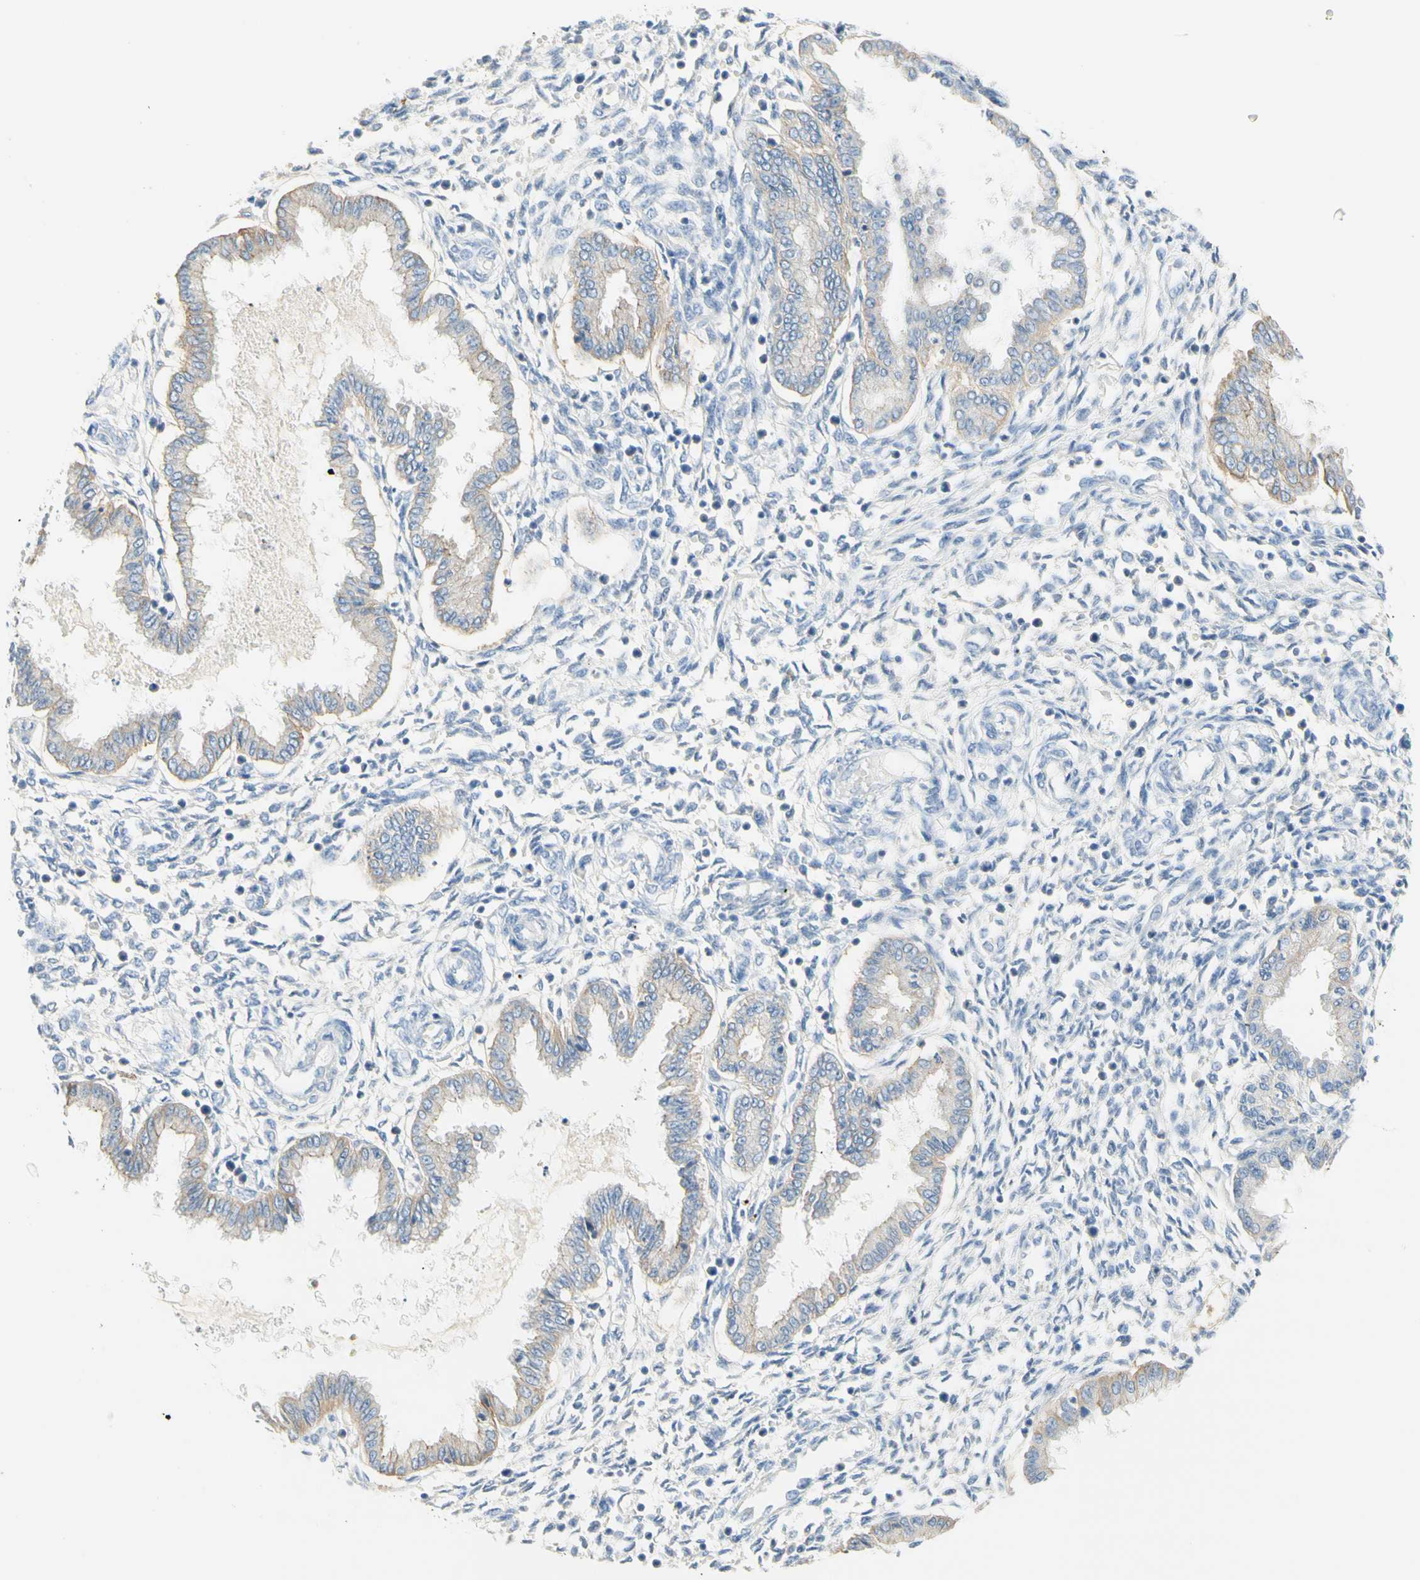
{"staining": {"intensity": "negative", "quantity": "none", "location": "none"}, "tissue": "endometrium", "cell_type": "Cells in endometrial stroma", "image_type": "normal", "snomed": [{"axis": "morphology", "description": "Normal tissue, NOS"}, {"axis": "topography", "description": "Endometrium"}], "caption": "Immunohistochemistry histopathology image of unremarkable human endometrium stained for a protein (brown), which exhibits no staining in cells in endometrial stroma.", "gene": "NECTIN4", "patient": {"sex": "female", "age": 33}}